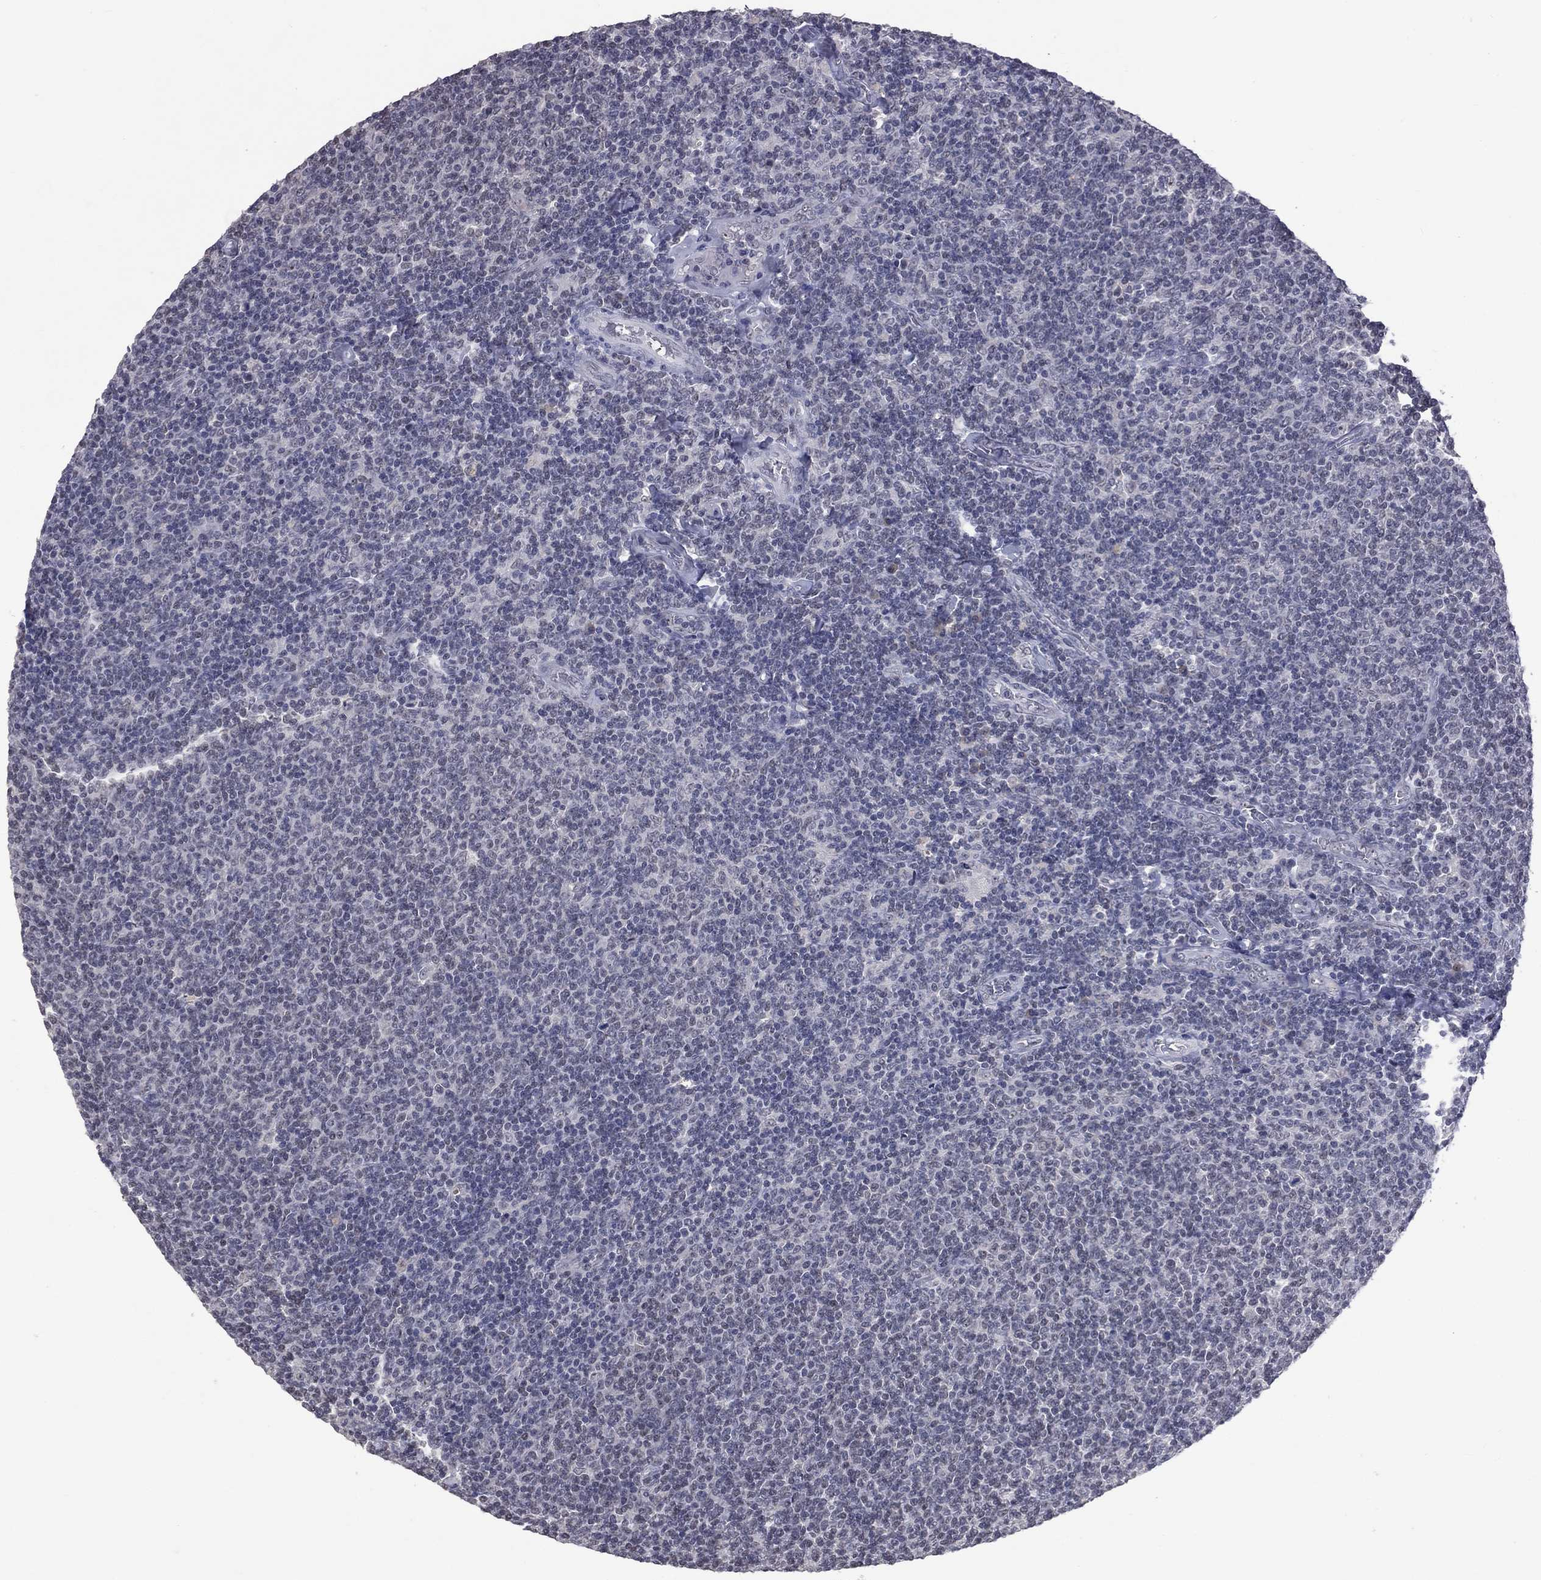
{"staining": {"intensity": "negative", "quantity": "none", "location": "none"}, "tissue": "lymphoma", "cell_type": "Tumor cells", "image_type": "cancer", "snomed": [{"axis": "morphology", "description": "Malignant lymphoma, non-Hodgkin's type, Low grade"}, {"axis": "topography", "description": "Lymph node"}], "caption": "Lymphoma was stained to show a protein in brown. There is no significant positivity in tumor cells.", "gene": "DSG4", "patient": {"sex": "male", "age": 52}}